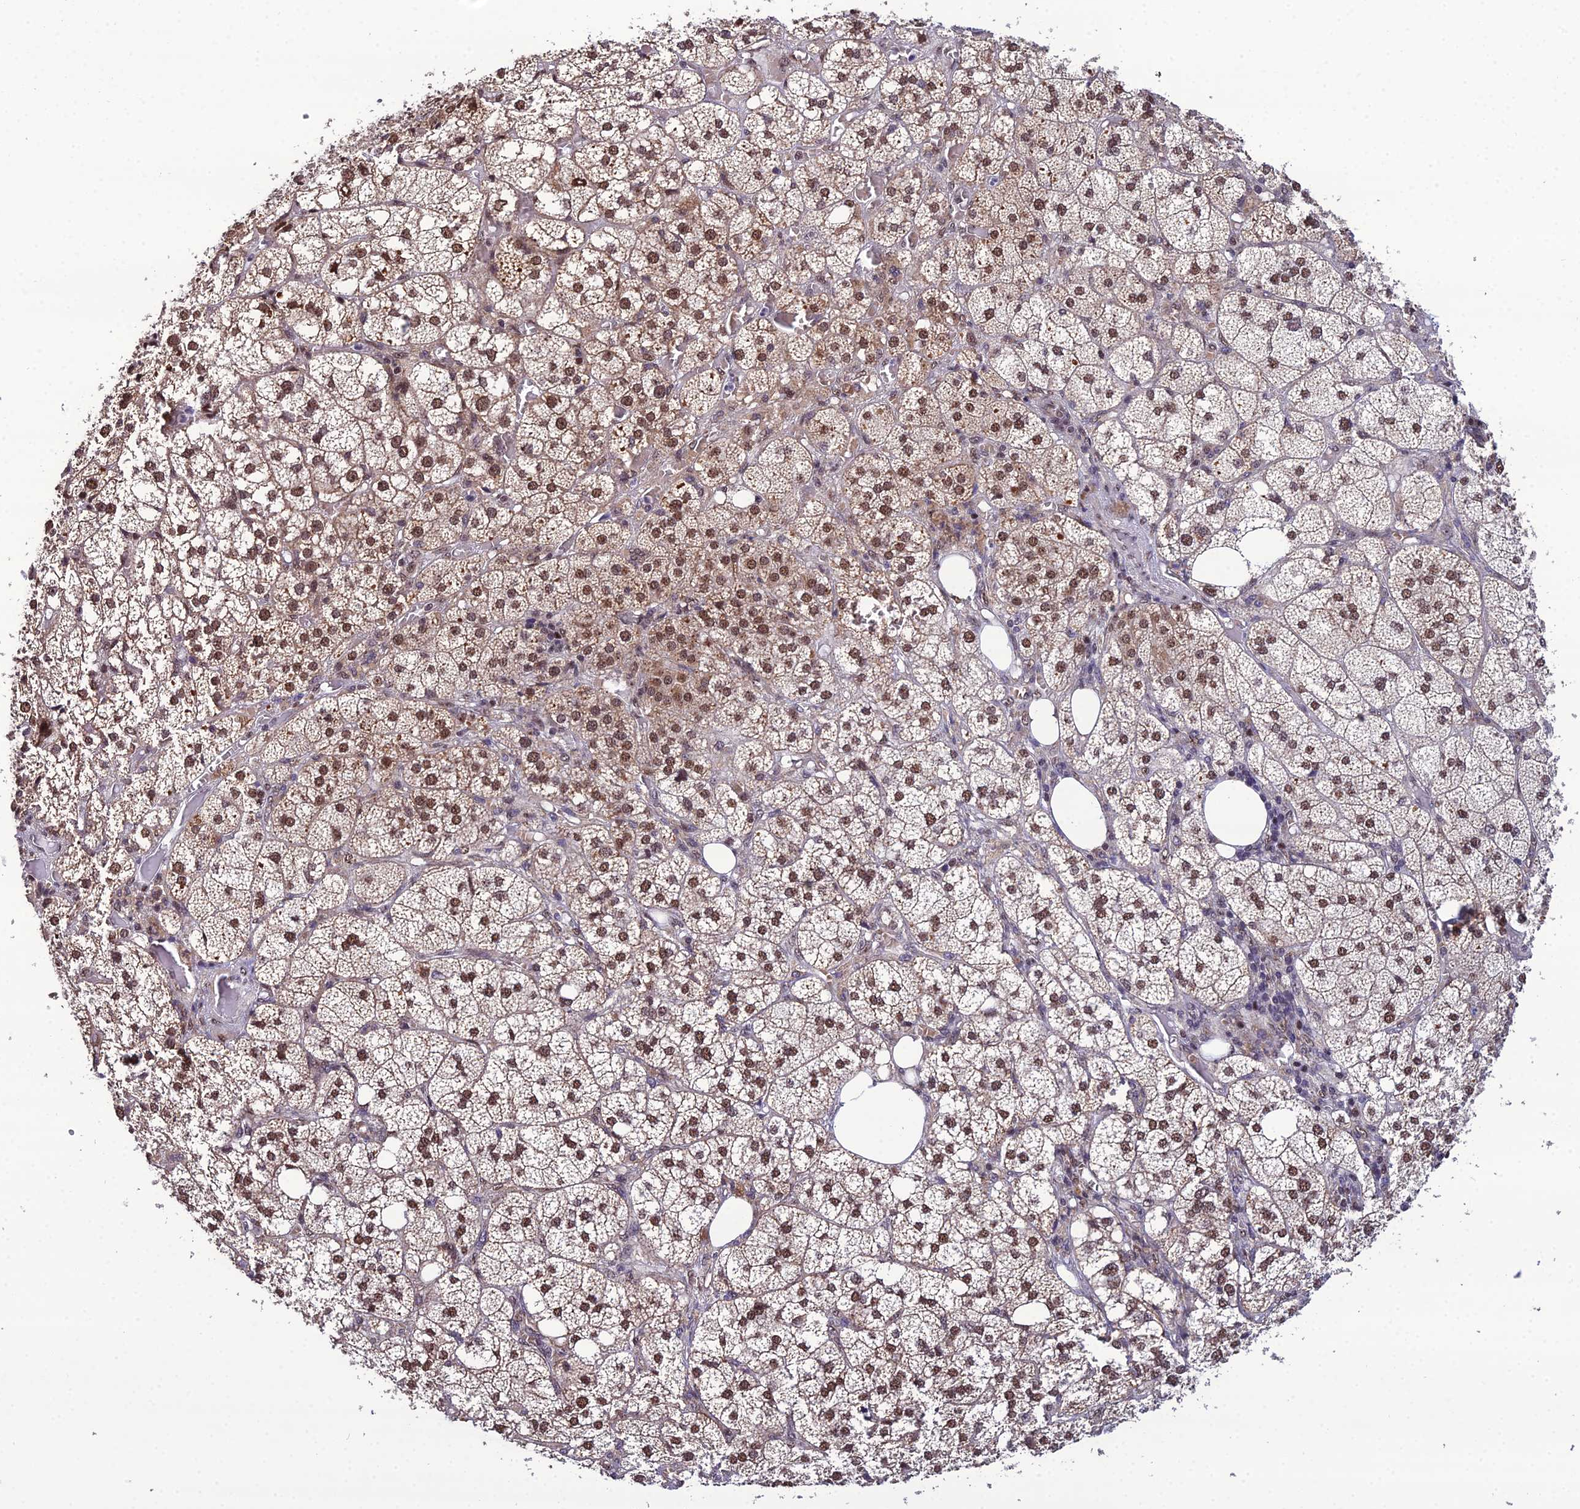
{"staining": {"intensity": "moderate", "quantity": ">75%", "location": "cytoplasmic/membranous,nuclear"}, "tissue": "adrenal gland", "cell_type": "Glandular cells", "image_type": "normal", "snomed": [{"axis": "morphology", "description": "Normal tissue, NOS"}, {"axis": "topography", "description": "Adrenal gland"}], "caption": "Immunohistochemical staining of benign human adrenal gland displays medium levels of moderate cytoplasmic/membranous,nuclear positivity in approximately >75% of glandular cells. Nuclei are stained in blue.", "gene": "ARL2", "patient": {"sex": "female", "age": 61}}